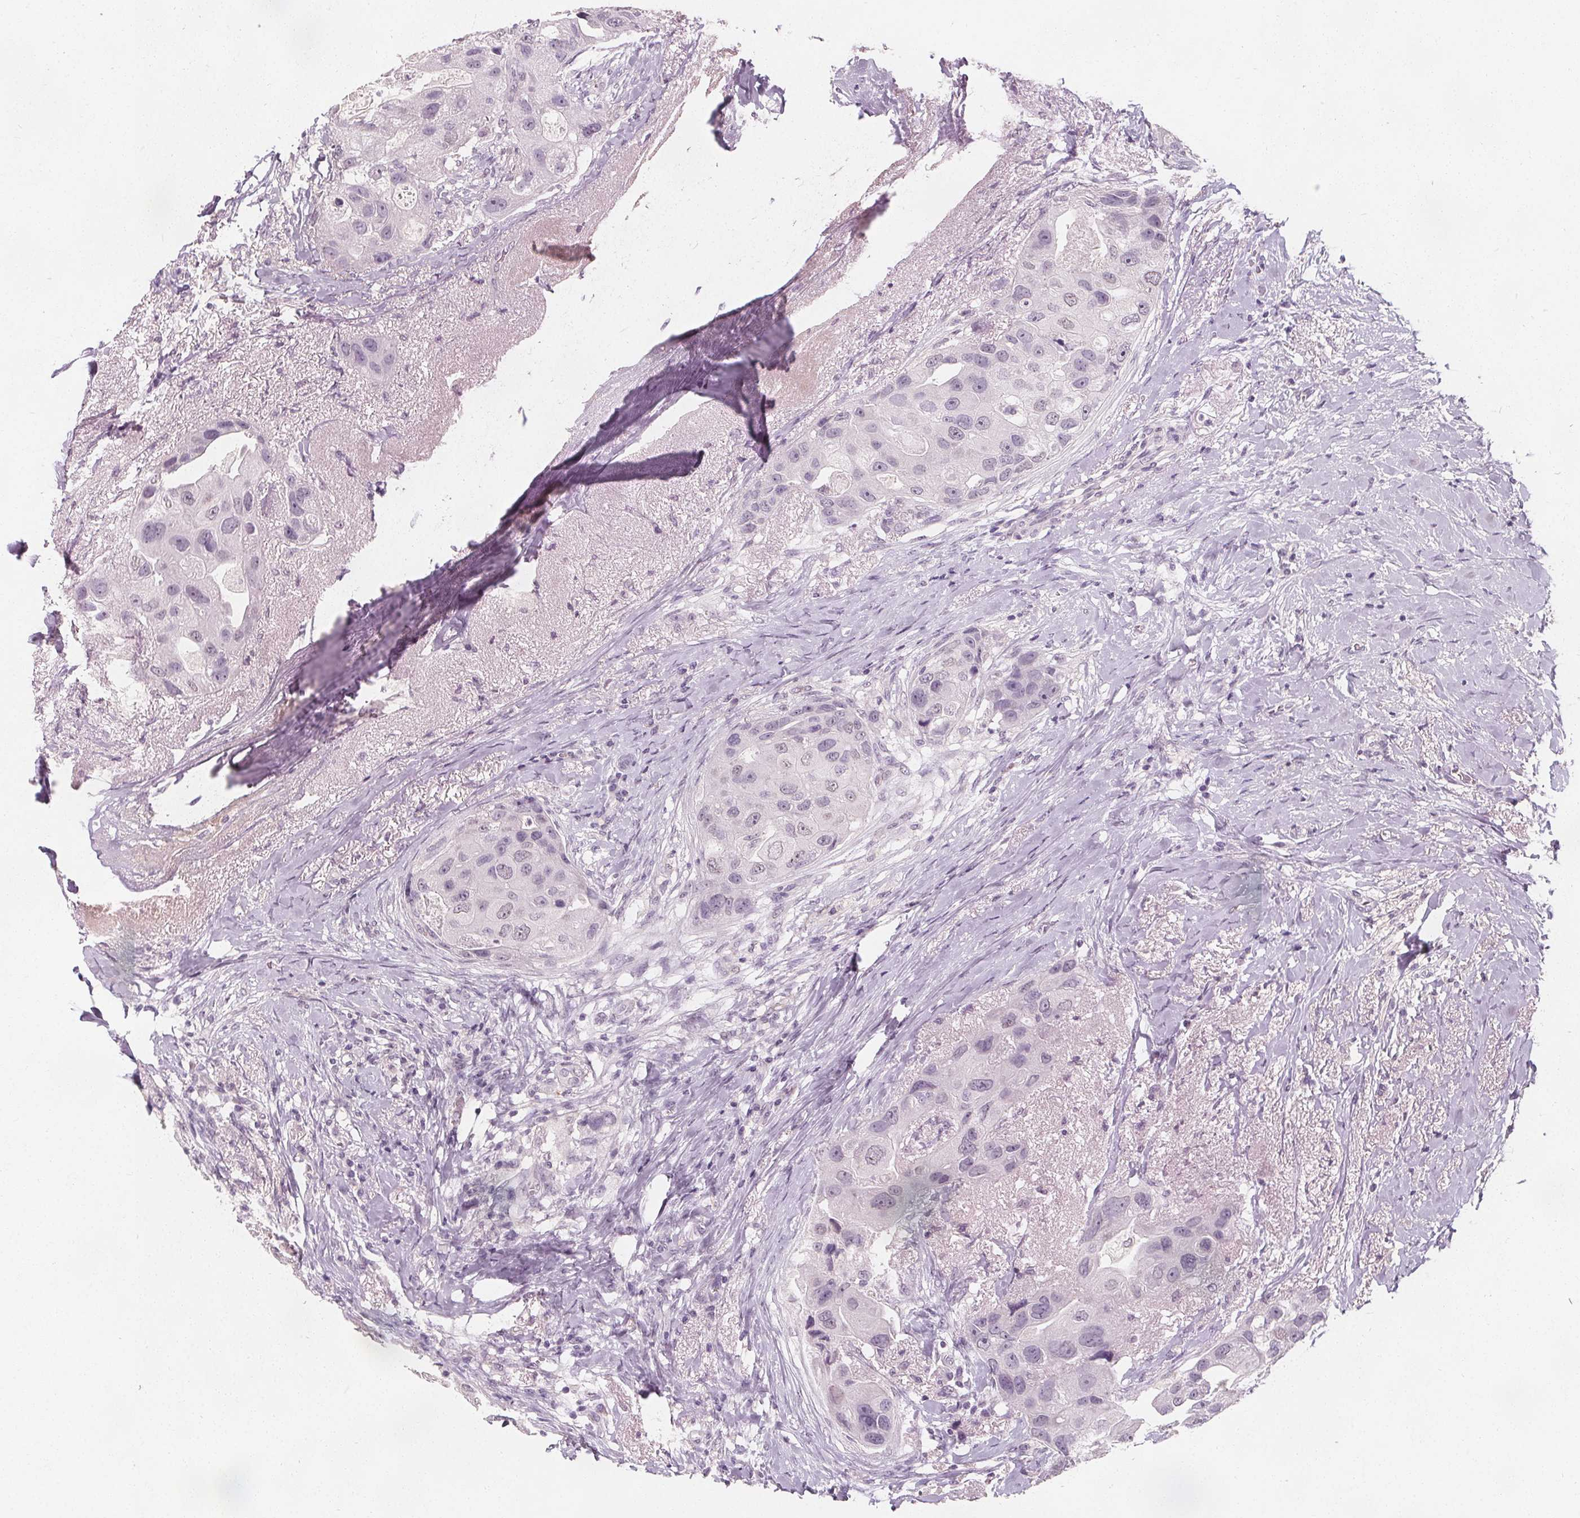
{"staining": {"intensity": "negative", "quantity": "none", "location": "none"}, "tissue": "breast cancer", "cell_type": "Tumor cells", "image_type": "cancer", "snomed": [{"axis": "morphology", "description": "Duct carcinoma"}, {"axis": "topography", "description": "Breast"}], "caption": "IHC photomicrograph of neoplastic tissue: breast cancer (infiltrating ductal carcinoma) stained with DAB shows no significant protein staining in tumor cells.", "gene": "DBX2", "patient": {"sex": "female", "age": 43}}